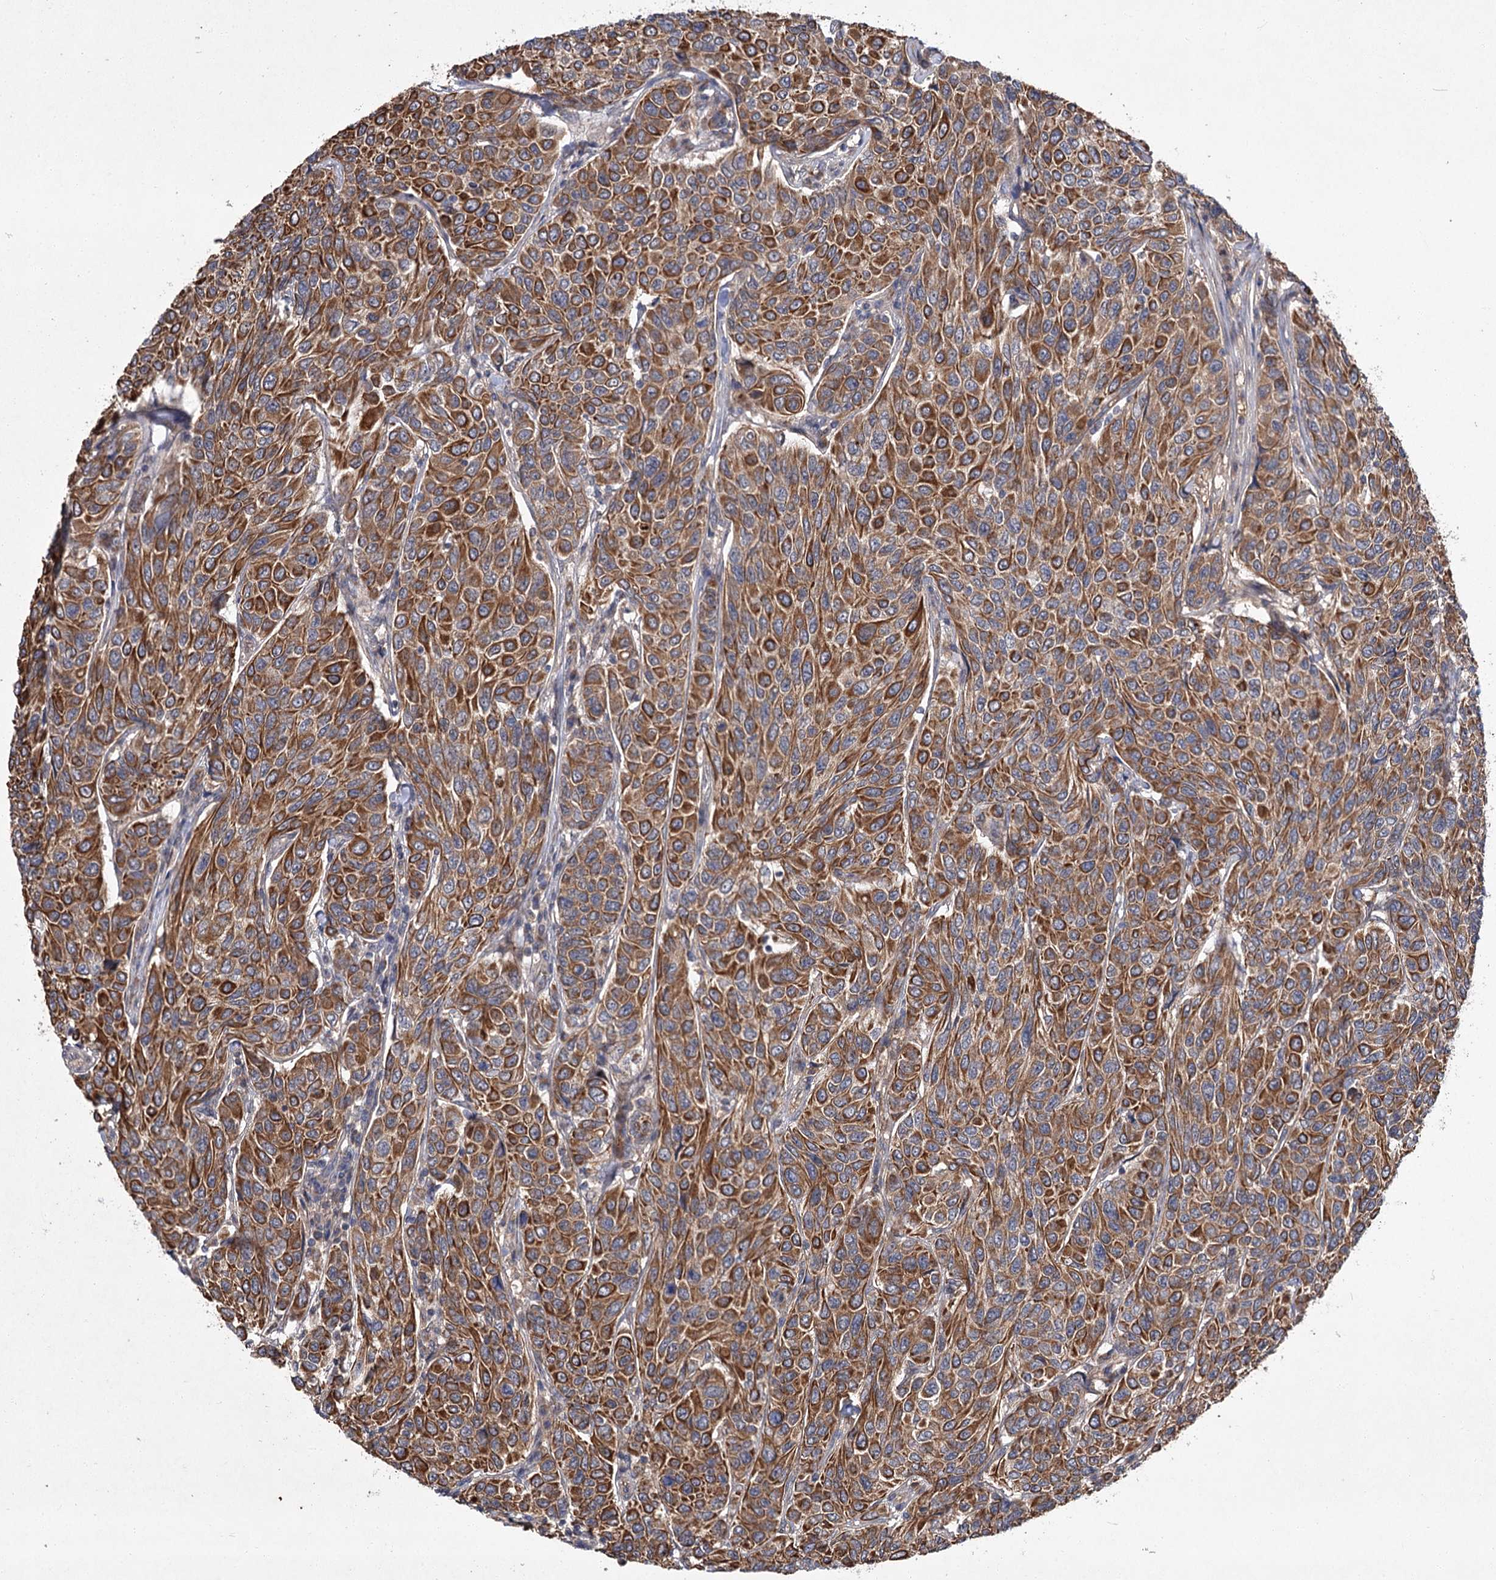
{"staining": {"intensity": "strong", "quantity": ">75%", "location": "cytoplasmic/membranous"}, "tissue": "breast cancer", "cell_type": "Tumor cells", "image_type": "cancer", "snomed": [{"axis": "morphology", "description": "Duct carcinoma"}, {"axis": "topography", "description": "Breast"}], "caption": "Brown immunohistochemical staining in breast cancer reveals strong cytoplasmic/membranous positivity in approximately >75% of tumor cells.", "gene": "MFN1", "patient": {"sex": "female", "age": 55}}